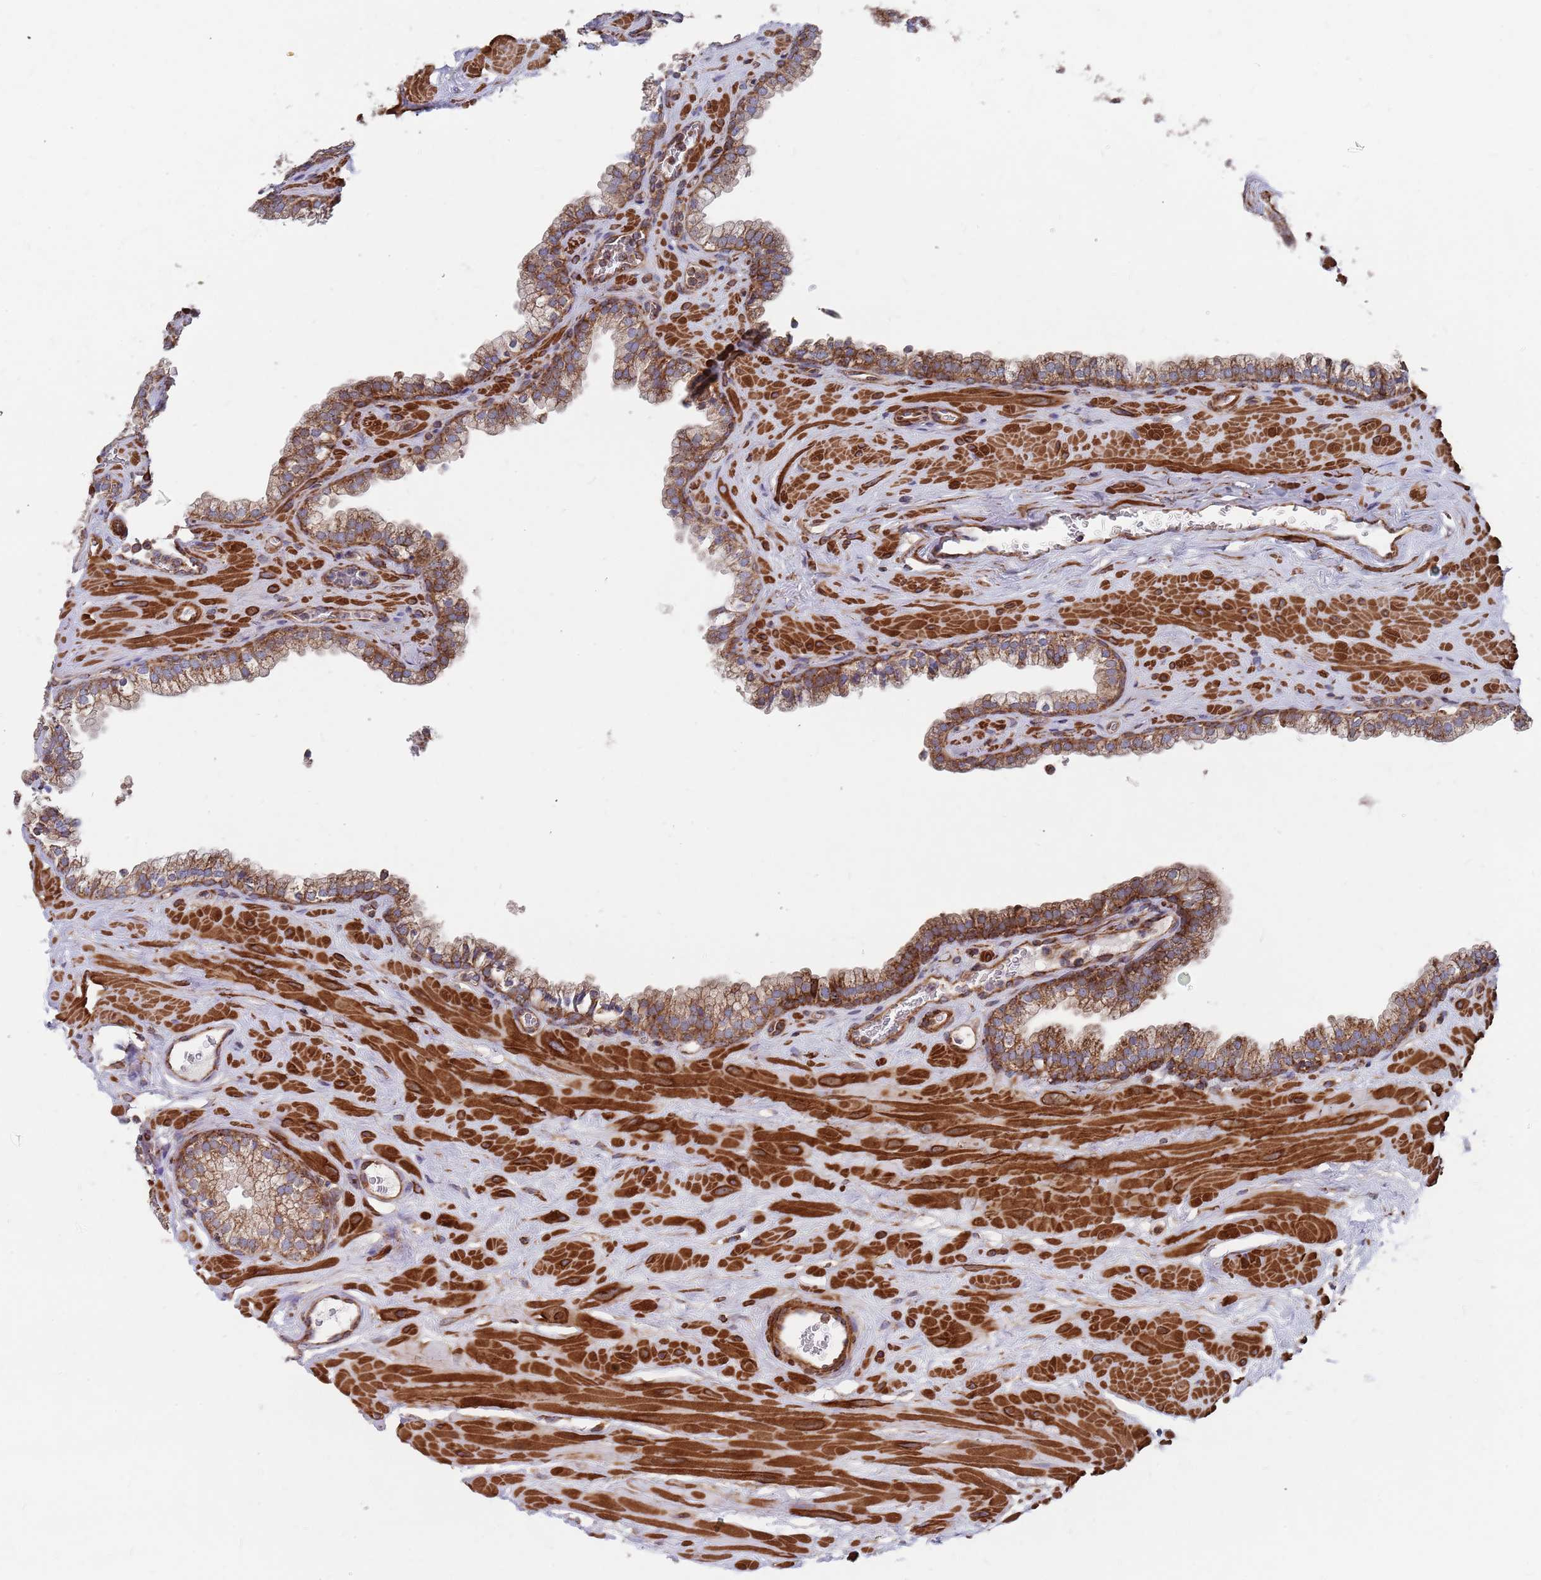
{"staining": {"intensity": "moderate", "quantity": "25%-75%", "location": "cytoplasmic/membranous"}, "tissue": "prostate", "cell_type": "Glandular cells", "image_type": "normal", "snomed": [{"axis": "morphology", "description": "Normal tissue, NOS"}, {"axis": "morphology", "description": "Urothelial carcinoma, Low grade"}, {"axis": "topography", "description": "Urinary bladder"}, {"axis": "topography", "description": "Prostate"}], "caption": "This image reveals immunohistochemistry staining of normal human prostate, with medium moderate cytoplasmic/membranous staining in about 25%-75% of glandular cells.", "gene": "WDFY3", "patient": {"sex": "male", "age": 60}}